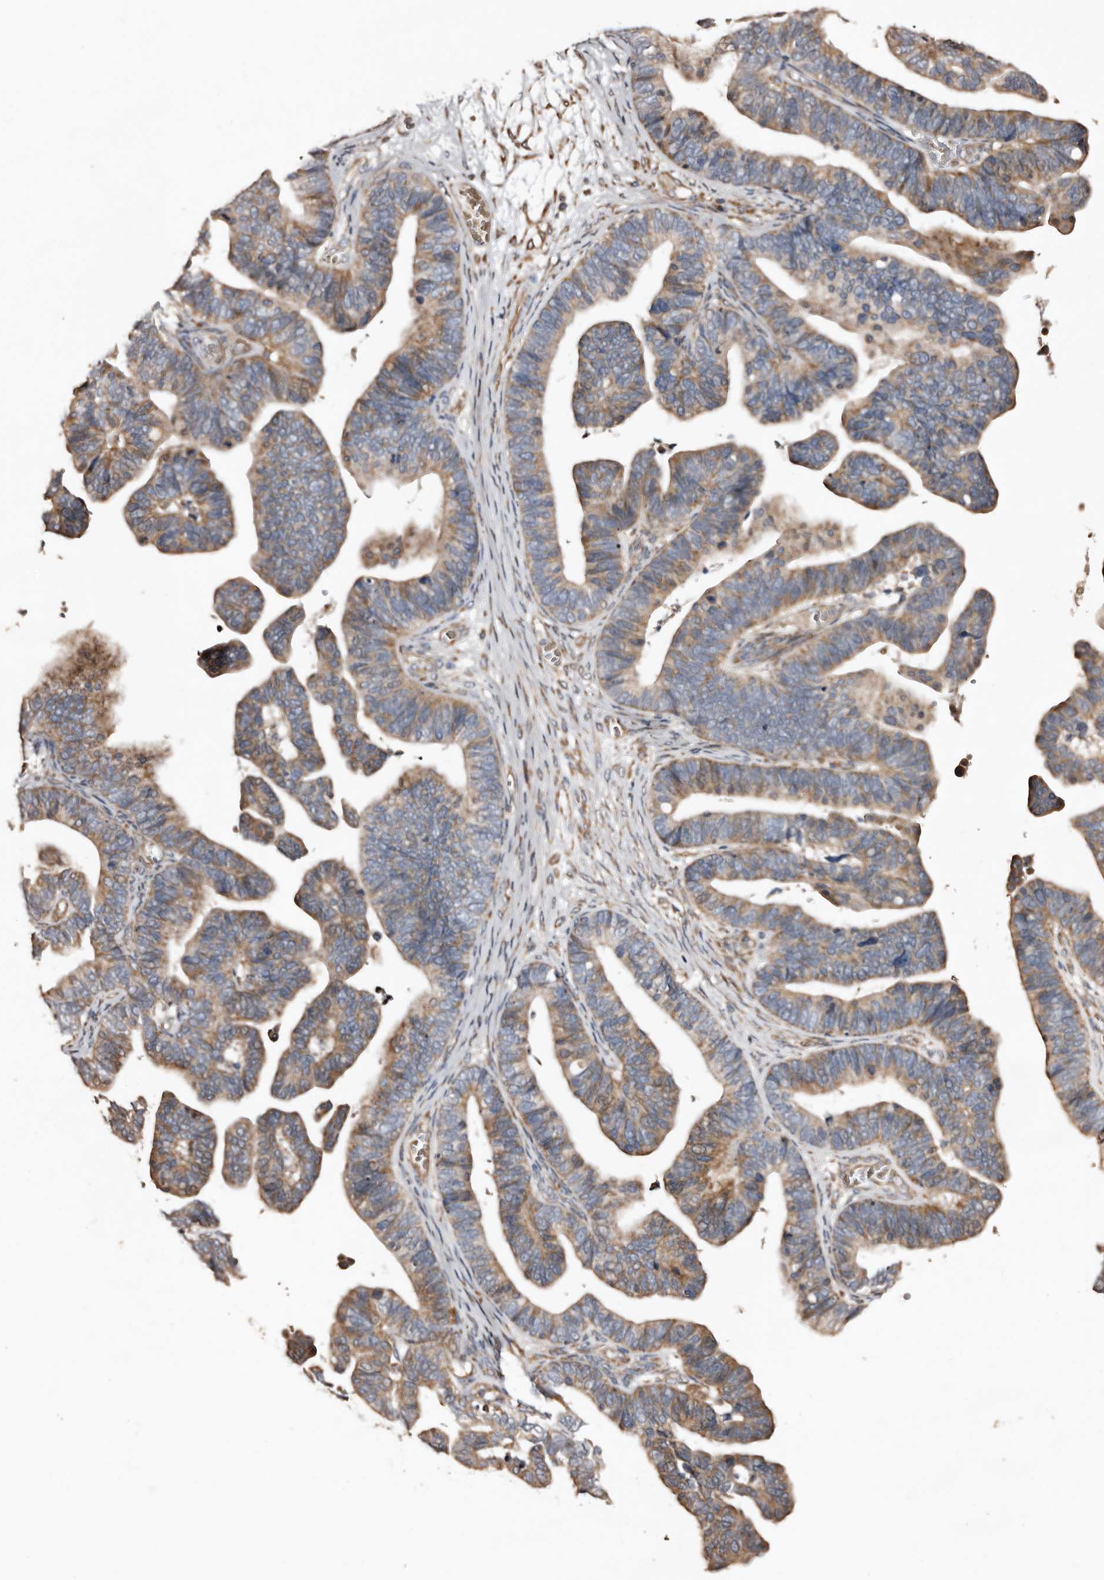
{"staining": {"intensity": "moderate", "quantity": ">75%", "location": "cytoplasmic/membranous"}, "tissue": "ovarian cancer", "cell_type": "Tumor cells", "image_type": "cancer", "snomed": [{"axis": "morphology", "description": "Cystadenocarcinoma, serous, NOS"}, {"axis": "topography", "description": "Ovary"}], "caption": "Approximately >75% of tumor cells in human ovarian cancer demonstrate moderate cytoplasmic/membranous protein expression as visualized by brown immunohistochemical staining.", "gene": "MACC1", "patient": {"sex": "female", "age": 56}}